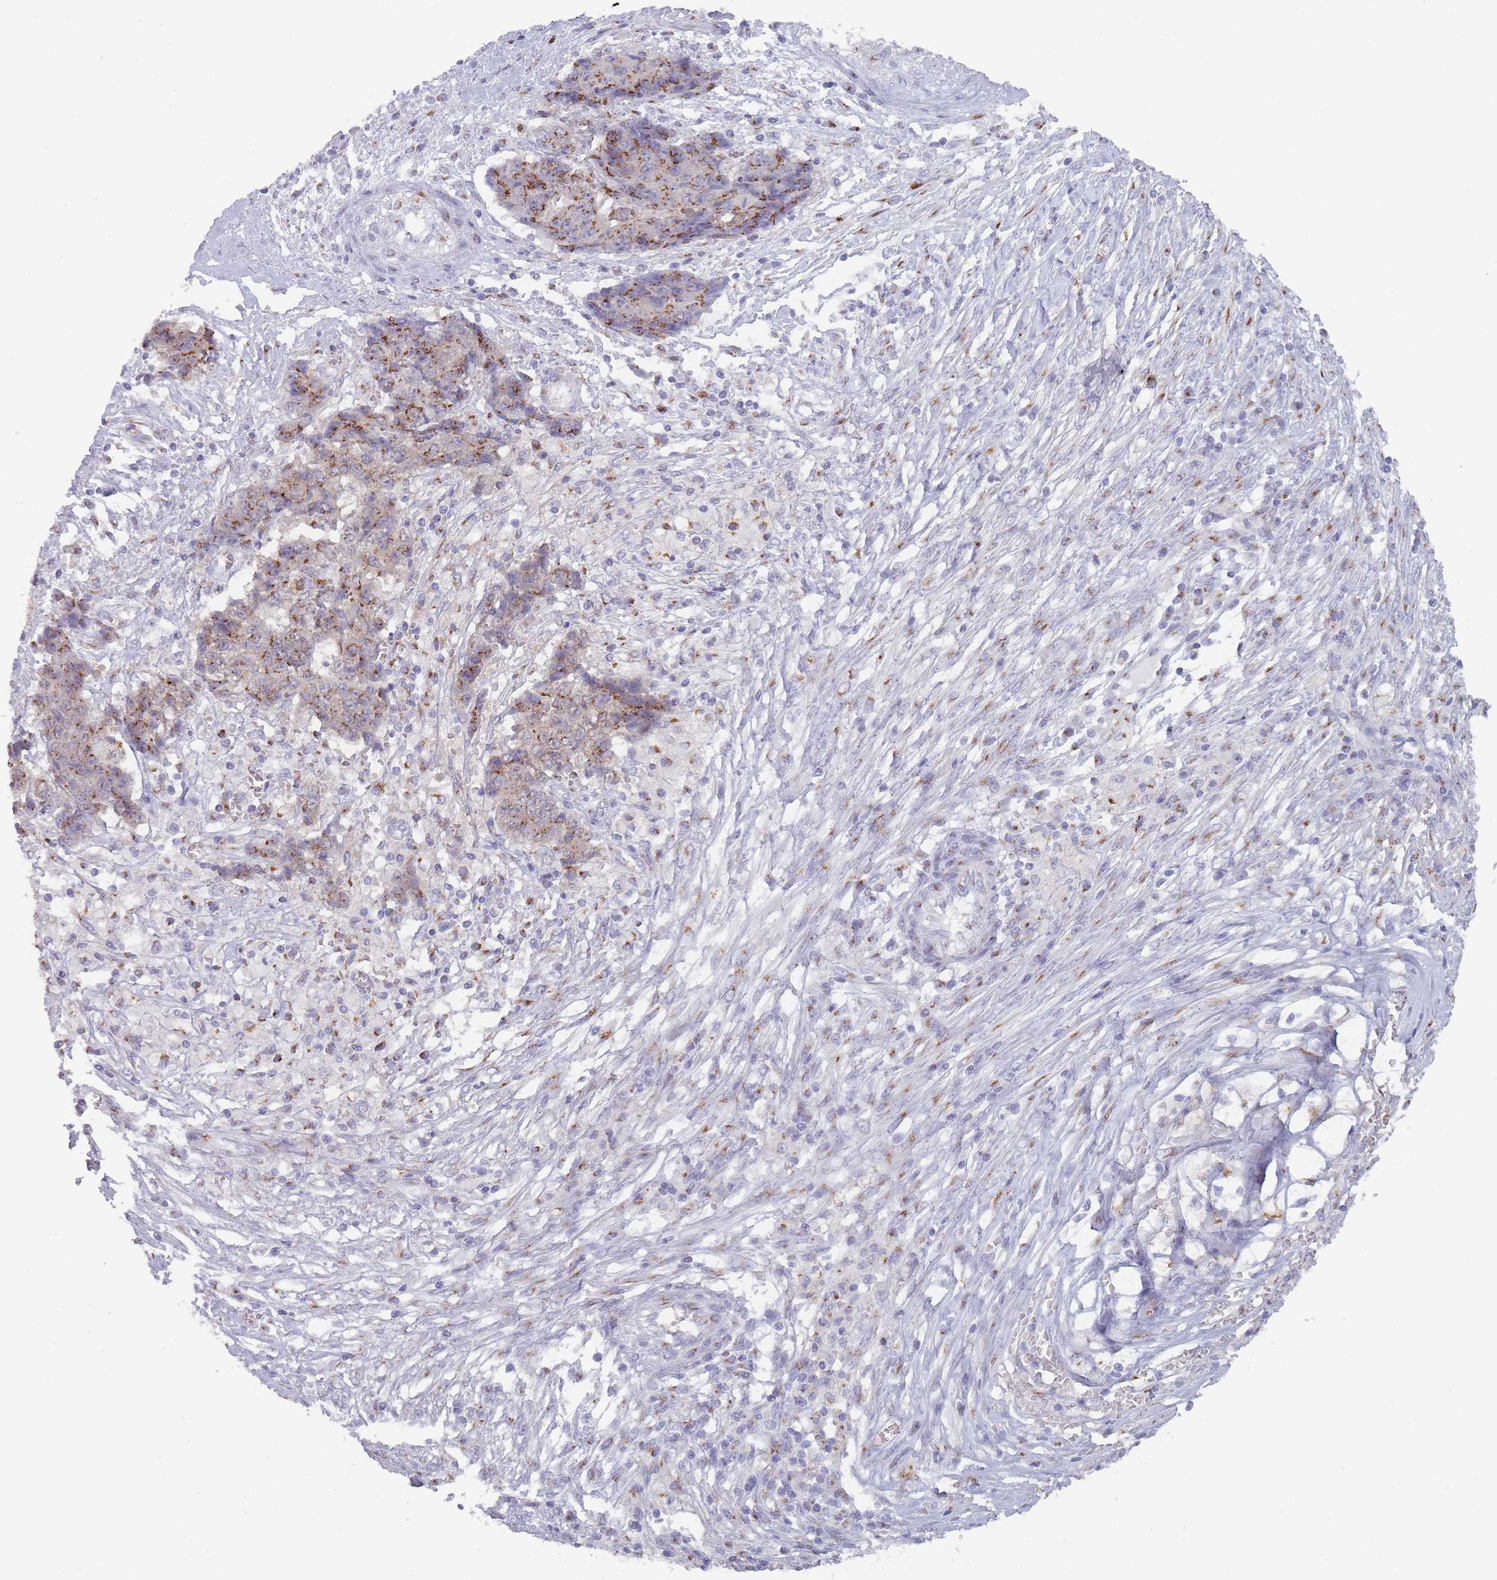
{"staining": {"intensity": "moderate", "quantity": ">75%", "location": "cytoplasmic/membranous"}, "tissue": "ovarian cancer", "cell_type": "Tumor cells", "image_type": "cancer", "snomed": [{"axis": "morphology", "description": "Carcinoma, endometroid"}, {"axis": "topography", "description": "Ovary"}], "caption": "Brown immunohistochemical staining in ovarian cancer (endometroid carcinoma) displays moderate cytoplasmic/membranous staining in about >75% of tumor cells.", "gene": "MAN1B1", "patient": {"sex": "female", "age": 42}}